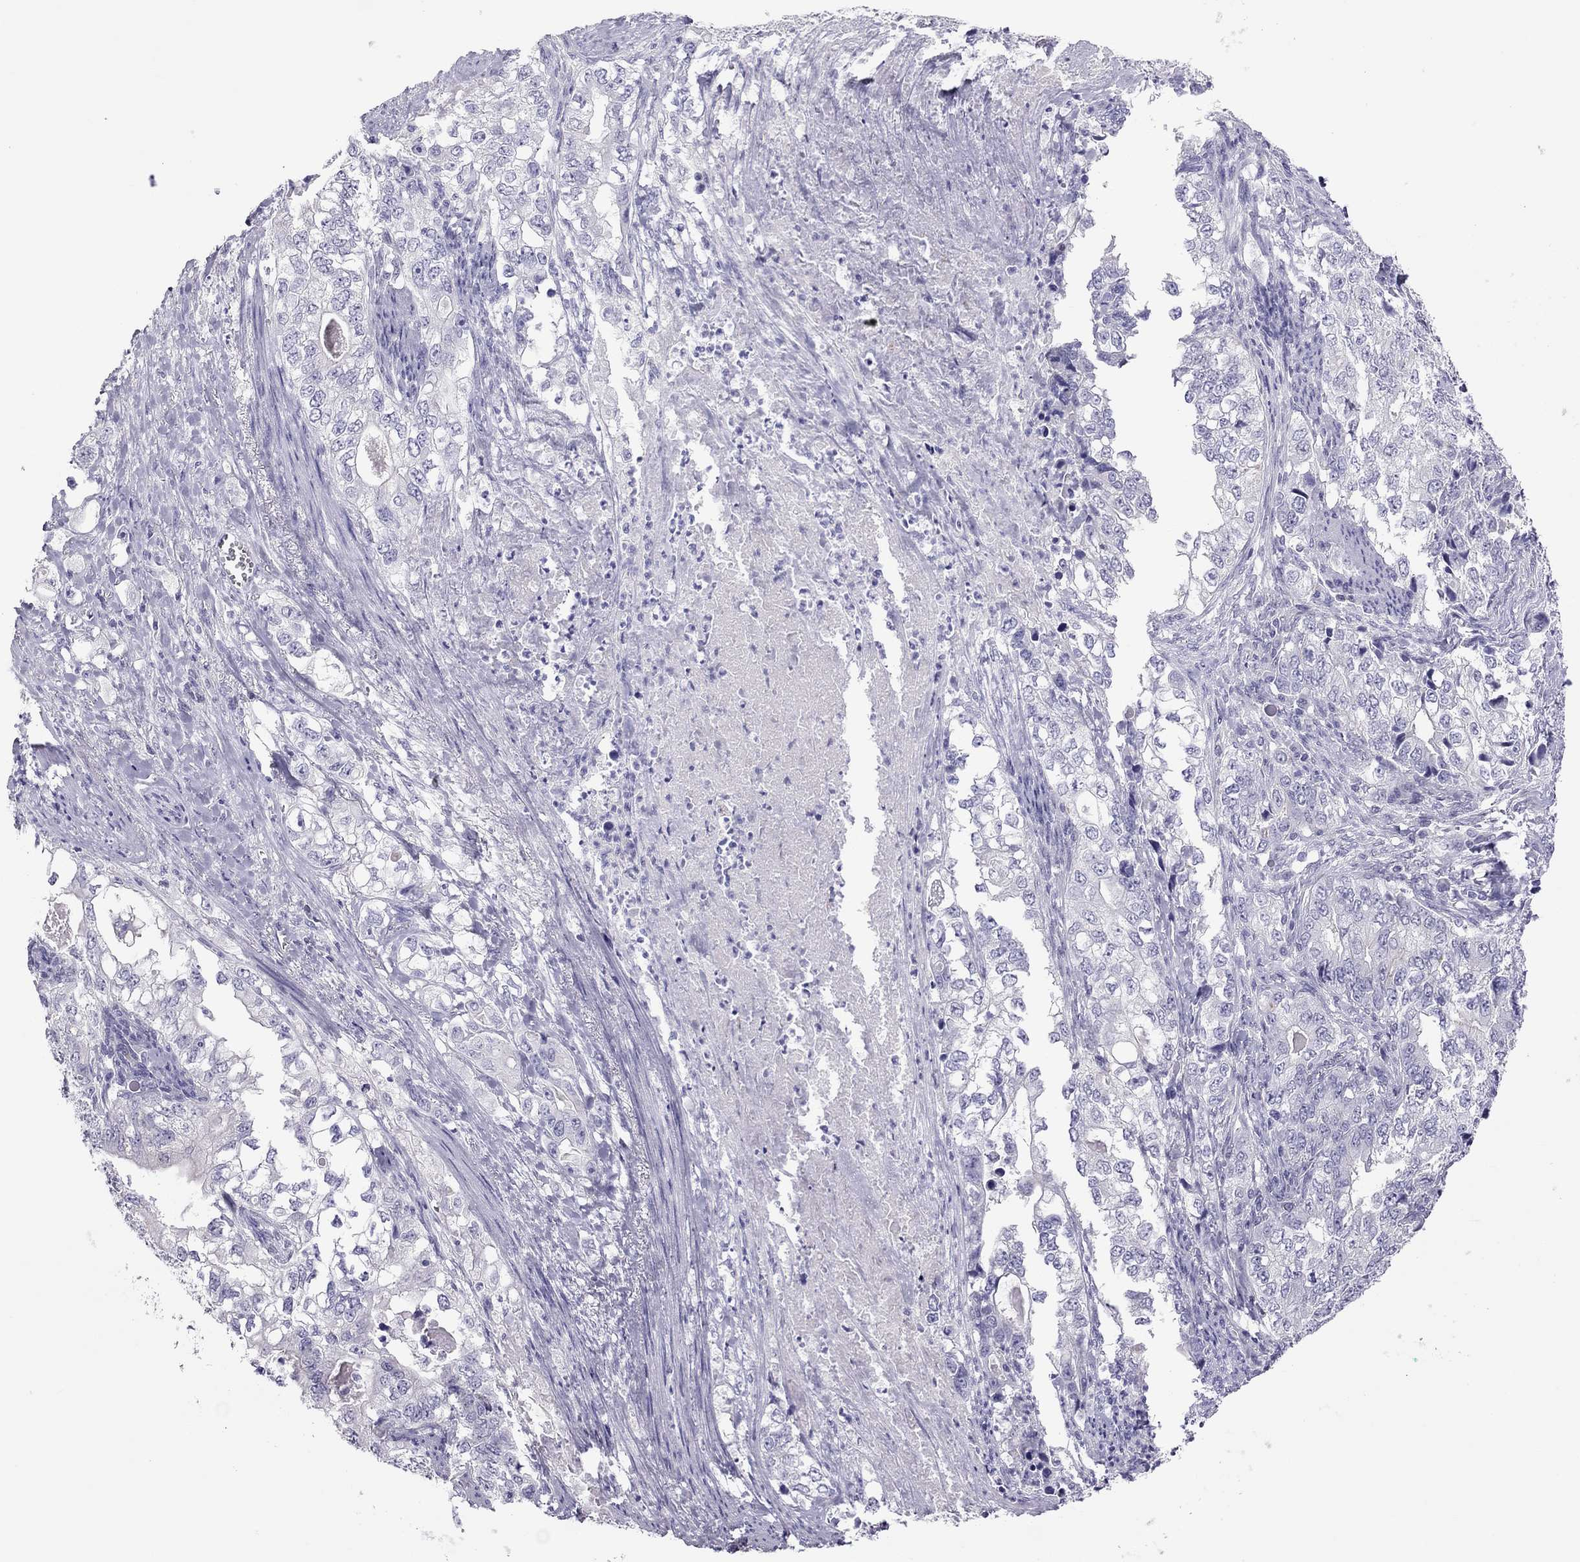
{"staining": {"intensity": "negative", "quantity": "none", "location": "none"}, "tissue": "stomach cancer", "cell_type": "Tumor cells", "image_type": "cancer", "snomed": [{"axis": "morphology", "description": "Adenocarcinoma, NOS"}, {"axis": "topography", "description": "Stomach, lower"}], "caption": "DAB immunohistochemical staining of stomach adenocarcinoma displays no significant positivity in tumor cells.", "gene": "TEX14", "patient": {"sex": "female", "age": 72}}